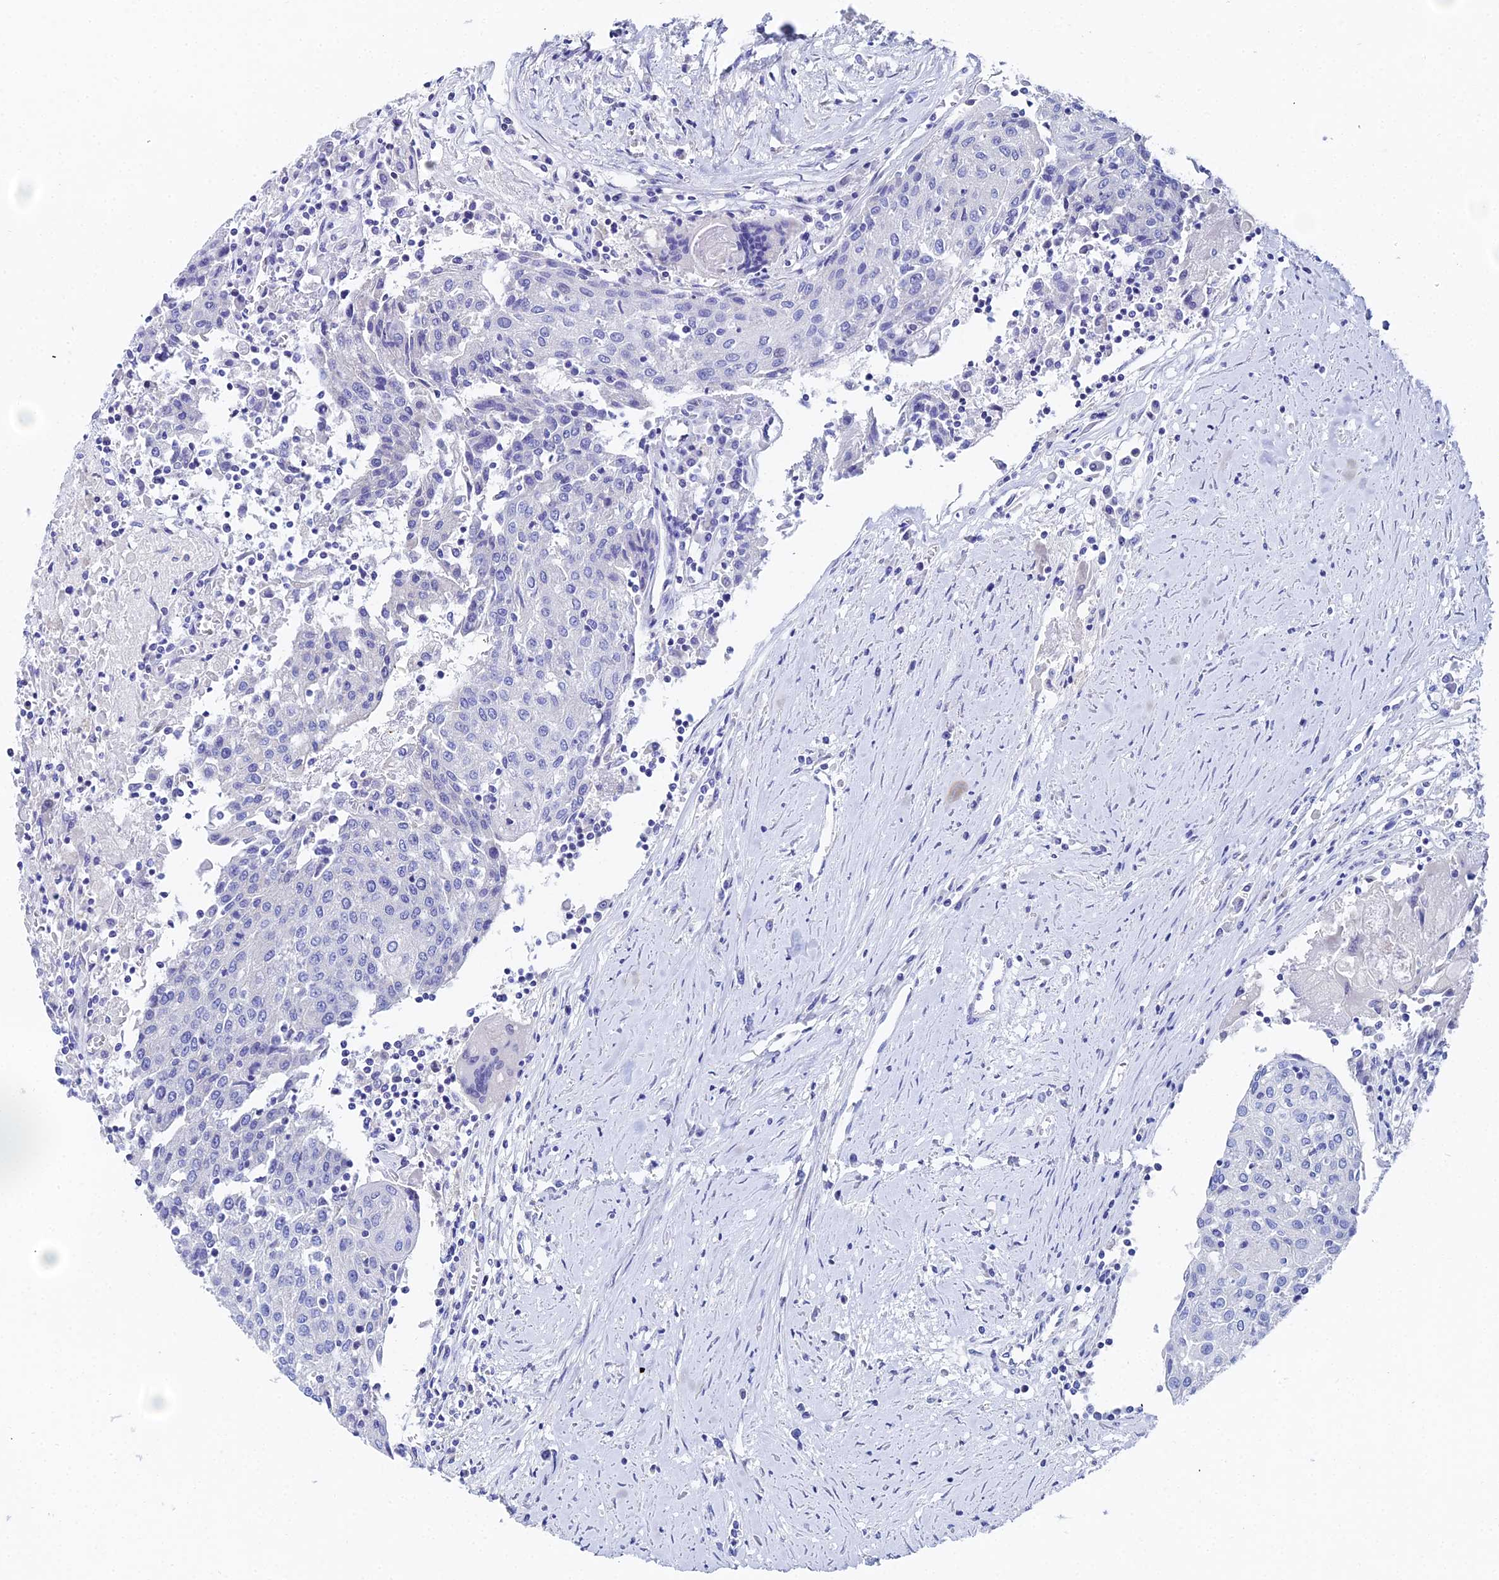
{"staining": {"intensity": "negative", "quantity": "none", "location": "none"}, "tissue": "urothelial cancer", "cell_type": "Tumor cells", "image_type": "cancer", "snomed": [{"axis": "morphology", "description": "Urothelial carcinoma, High grade"}, {"axis": "topography", "description": "Urinary bladder"}], "caption": "A high-resolution photomicrograph shows immunohistochemistry (IHC) staining of urothelial cancer, which demonstrates no significant staining in tumor cells.", "gene": "OCM", "patient": {"sex": "female", "age": 85}}